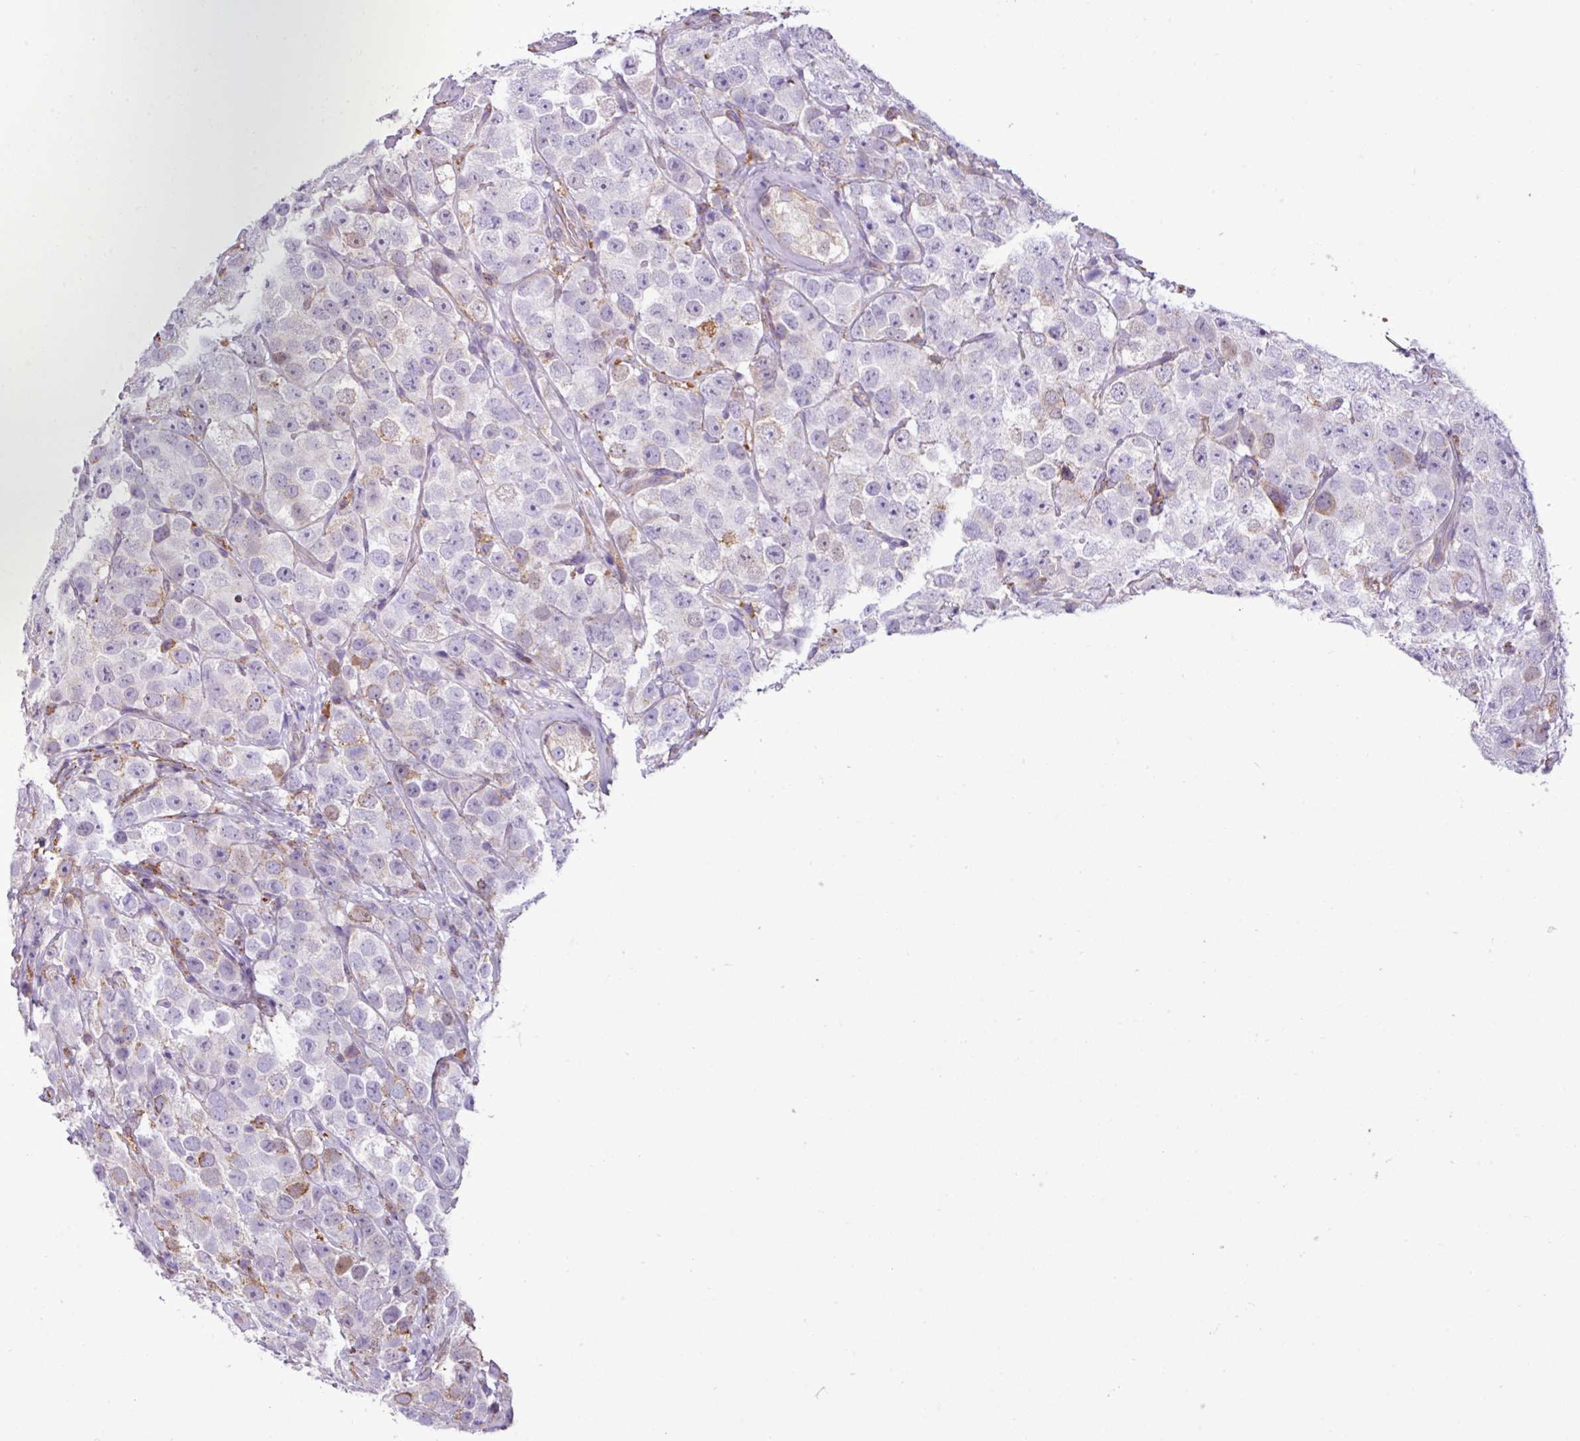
{"staining": {"intensity": "weak", "quantity": "<25%", "location": "cytoplasmic/membranous"}, "tissue": "testis cancer", "cell_type": "Tumor cells", "image_type": "cancer", "snomed": [{"axis": "morphology", "description": "Seminoma, NOS"}, {"axis": "topography", "description": "Testis"}], "caption": "This is a image of IHC staining of testis cancer (seminoma), which shows no staining in tumor cells. The staining is performed using DAB brown chromogen with nuclei counter-stained in using hematoxylin.", "gene": "ZSCAN5A", "patient": {"sex": "male", "age": 28}}